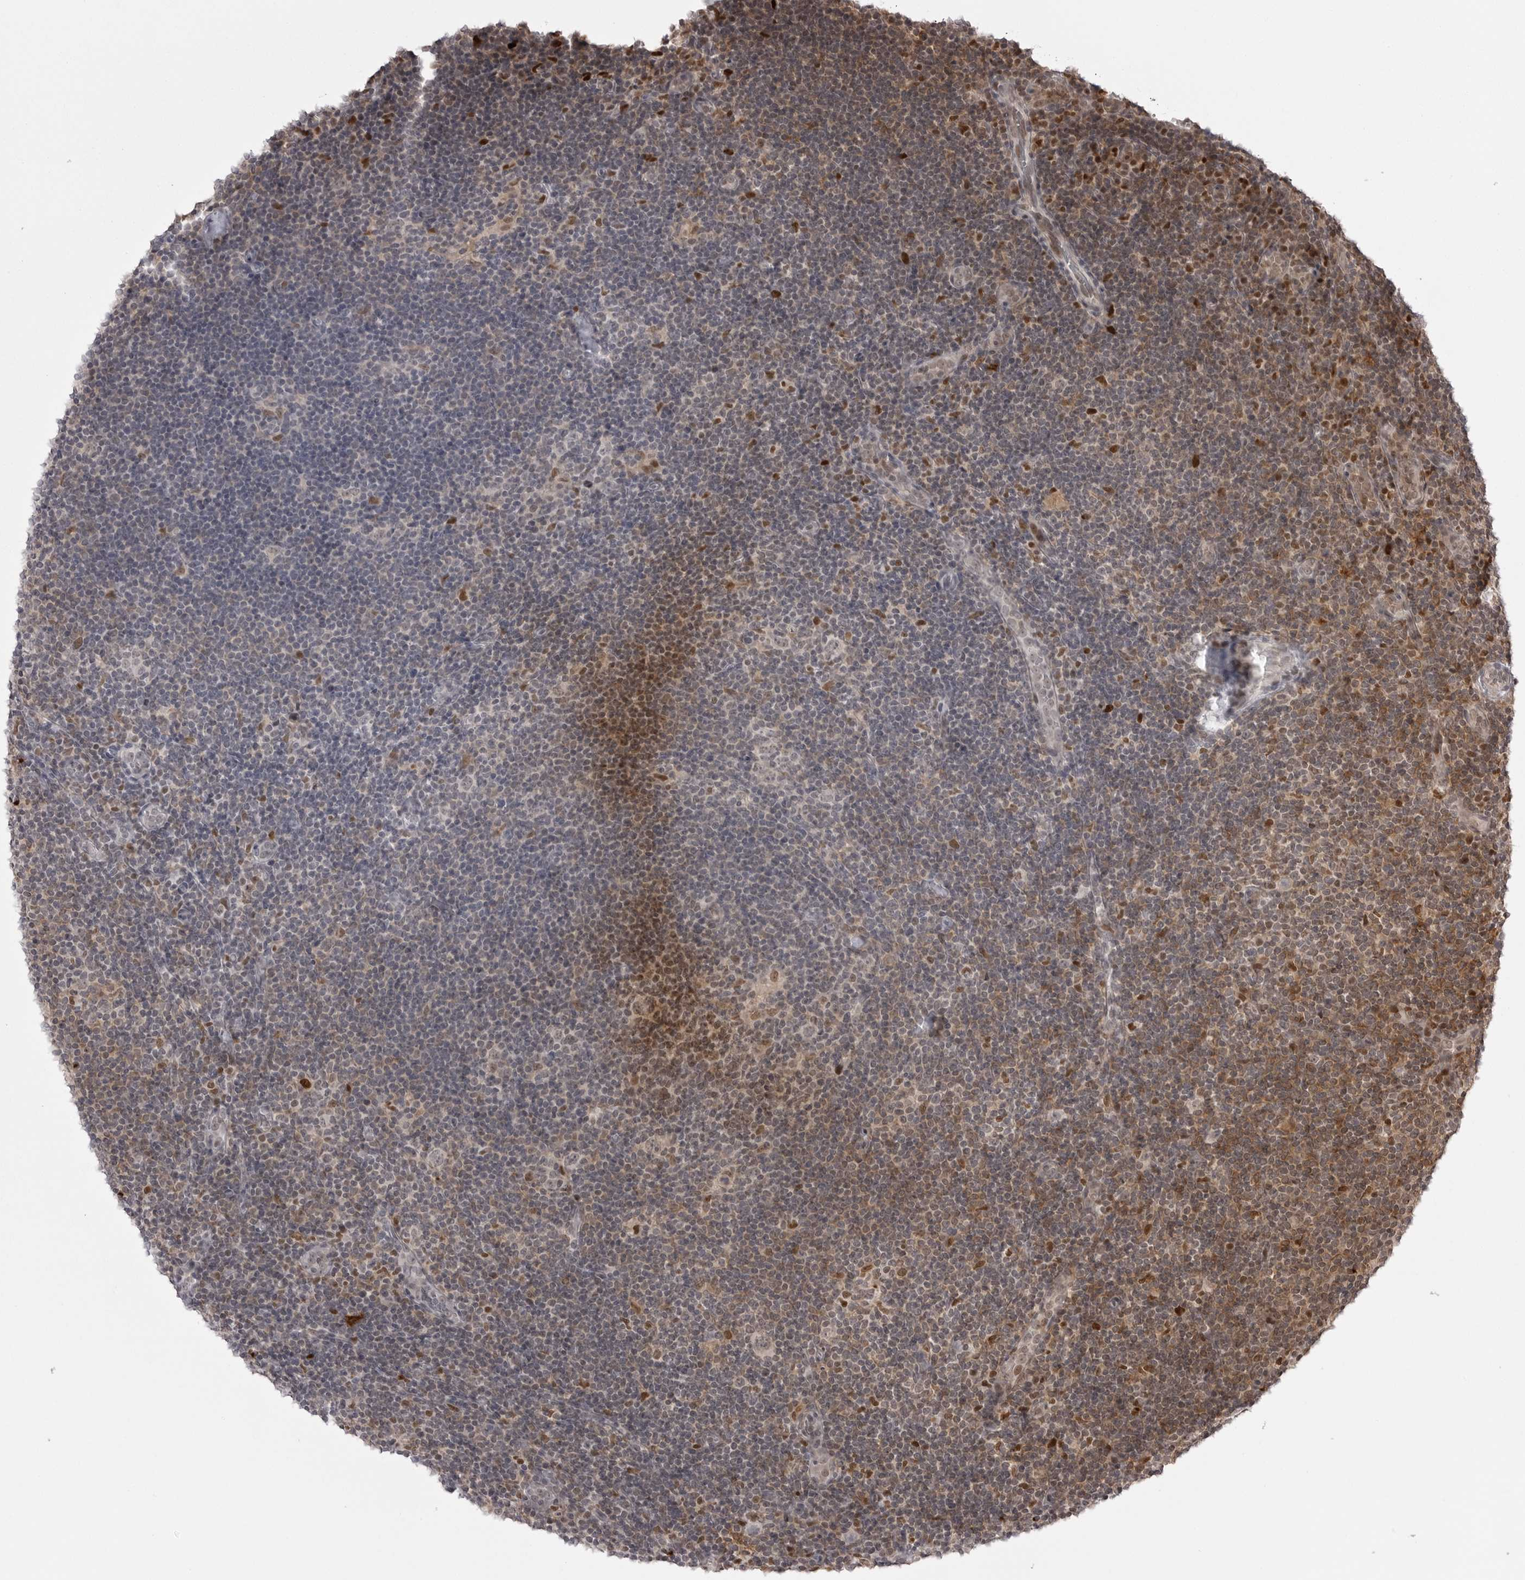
{"staining": {"intensity": "moderate", "quantity": "<25%", "location": "nuclear"}, "tissue": "lymphoma", "cell_type": "Tumor cells", "image_type": "cancer", "snomed": [{"axis": "morphology", "description": "Hodgkin's disease, NOS"}, {"axis": "topography", "description": "Lymph node"}], "caption": "This image displays immunohistochemistry staining of human lymphoma, with low moderate nuclear positivity in about <25% of tumor cells.", "gene": "PTK2B", "patient": {"sex": "female", "age": 57}}